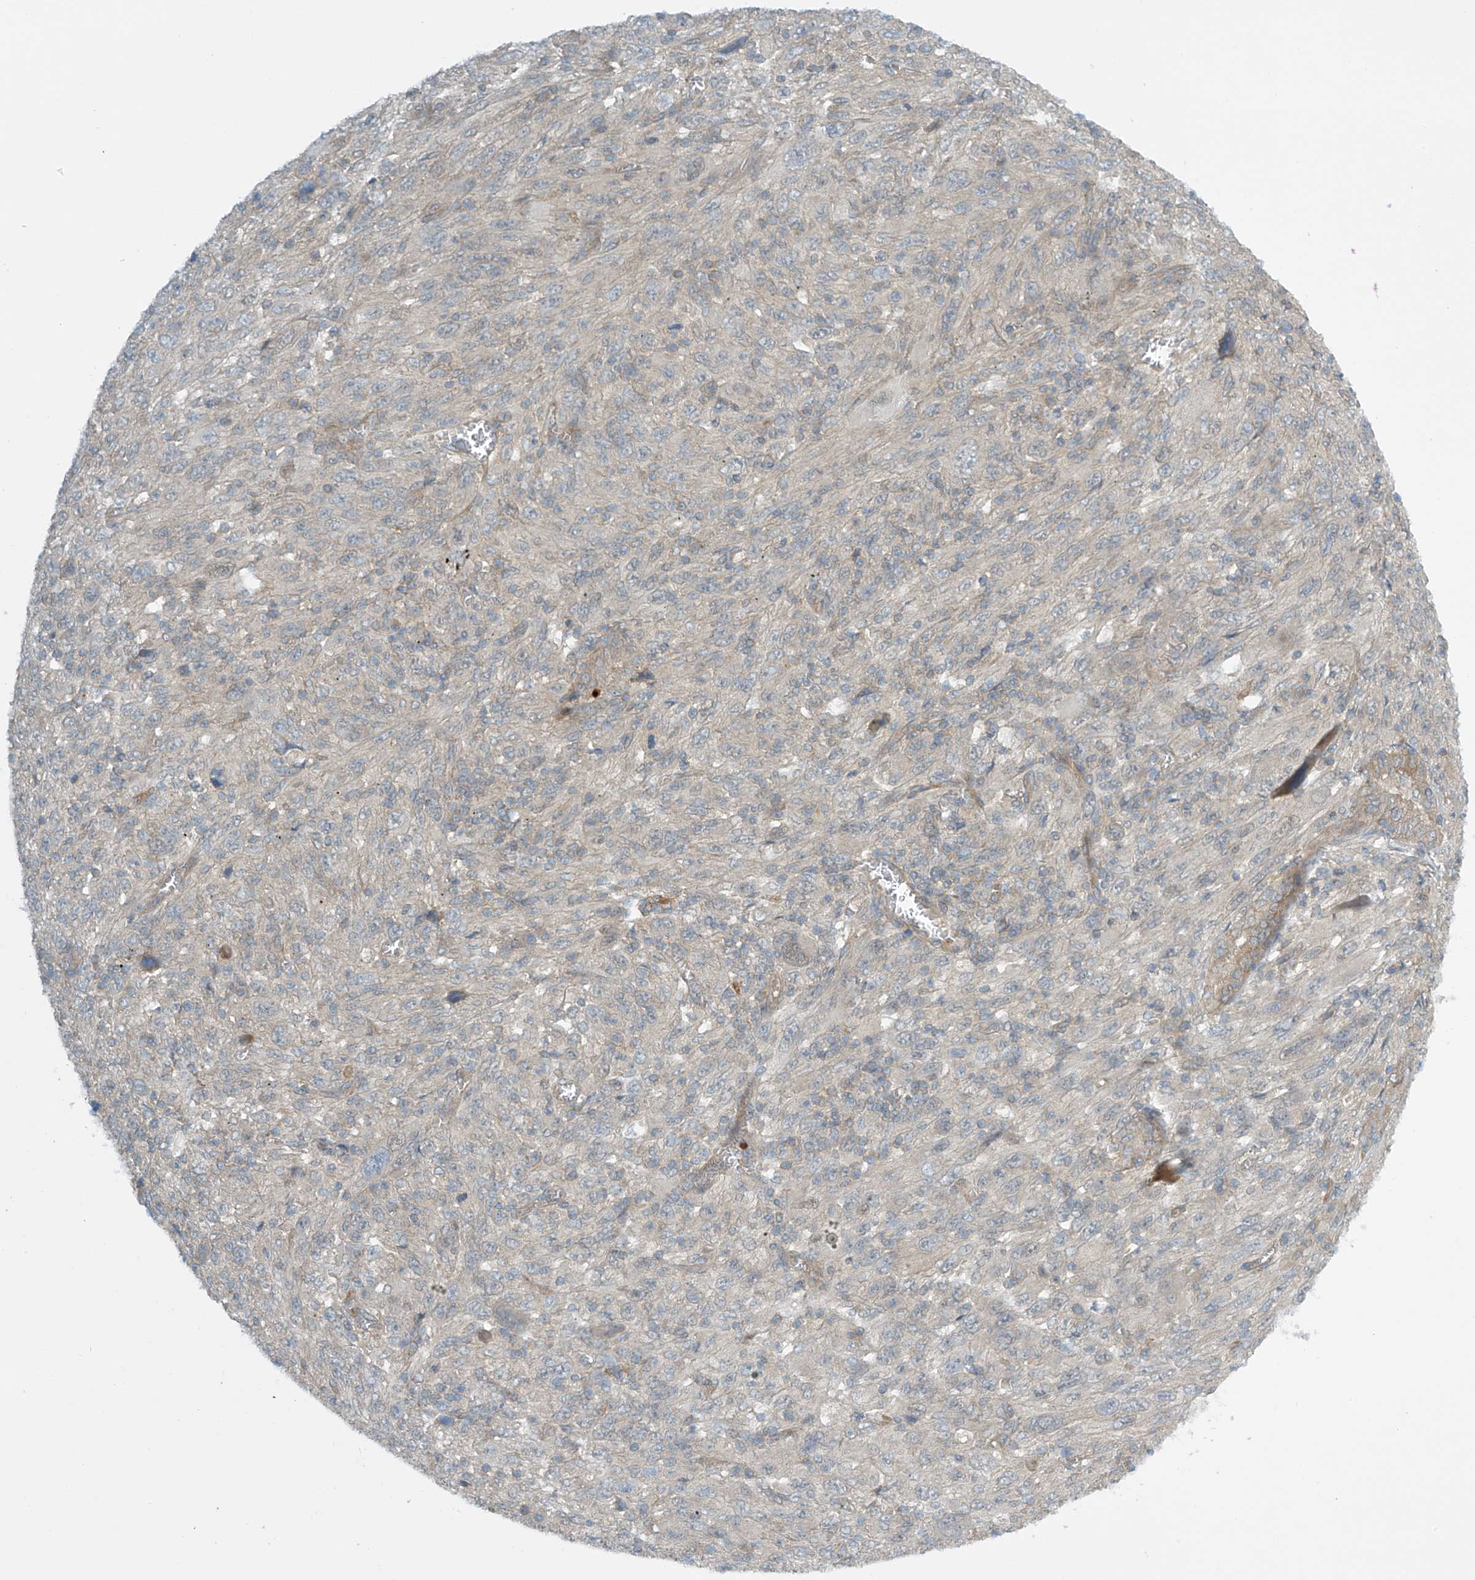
{"staining": {"intensity": "negative", "quantity": "none", "location": "none"}, "tissue": "melanoma", "cell_type": "Tumor cells", "image_type": "cancer", "snomed": [{"axis": "morphology", "description": "Malignant melanoma, Metastatic site"}, {"axis": "topography", "description": "Skin"}], "caption": "A histopathology image of human malignant melanoma (metastatic site) is negative for staining in tumor cells. (Brightfield microscopy of DAB (3,3'-diaminobenzidine) IHC at high magnification).", "gene": "FSD1L", "patient": {"sex": "female", "age": 56}}